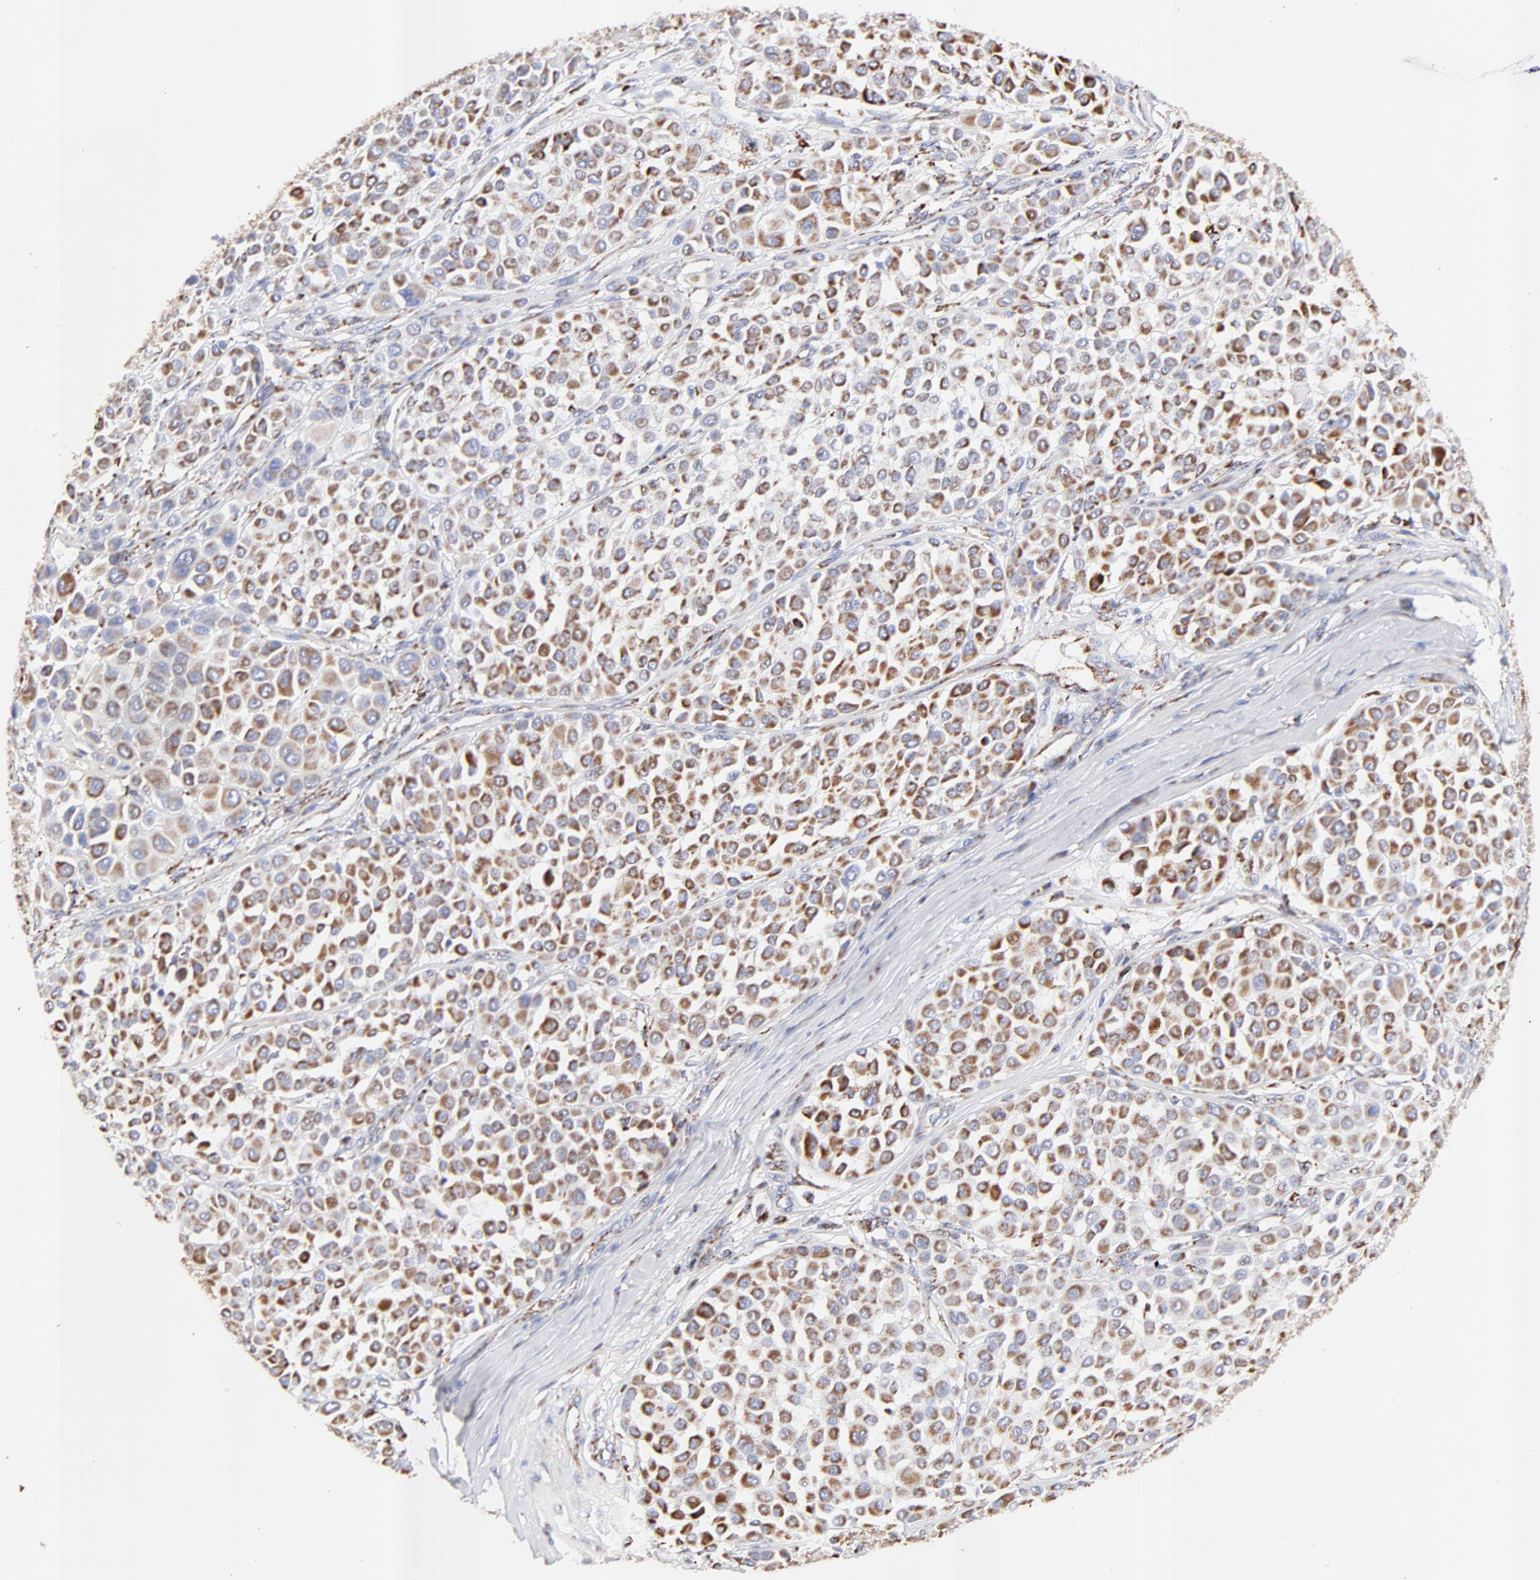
{"staining": {"intensity": "moderate", "quantity": ">75%", "location": "cytoplasmic/membranous"}, "tissue": "melanoma", "cell_type": "Tumor cells", "image_type": "cancer", "snomed": [{"axis": "morphology", "description": "Malignant melanoma, Metastatic site"}, {"axis": "topography", "description": "Soft tissue"}], "caption": "The immunohistochemical stain labels moderate cytoplasmic/membranous staining in tumor cells of melanoma tissue.", "gene": "COX4I1", "patient": {"sex": "male", "age": 41}}